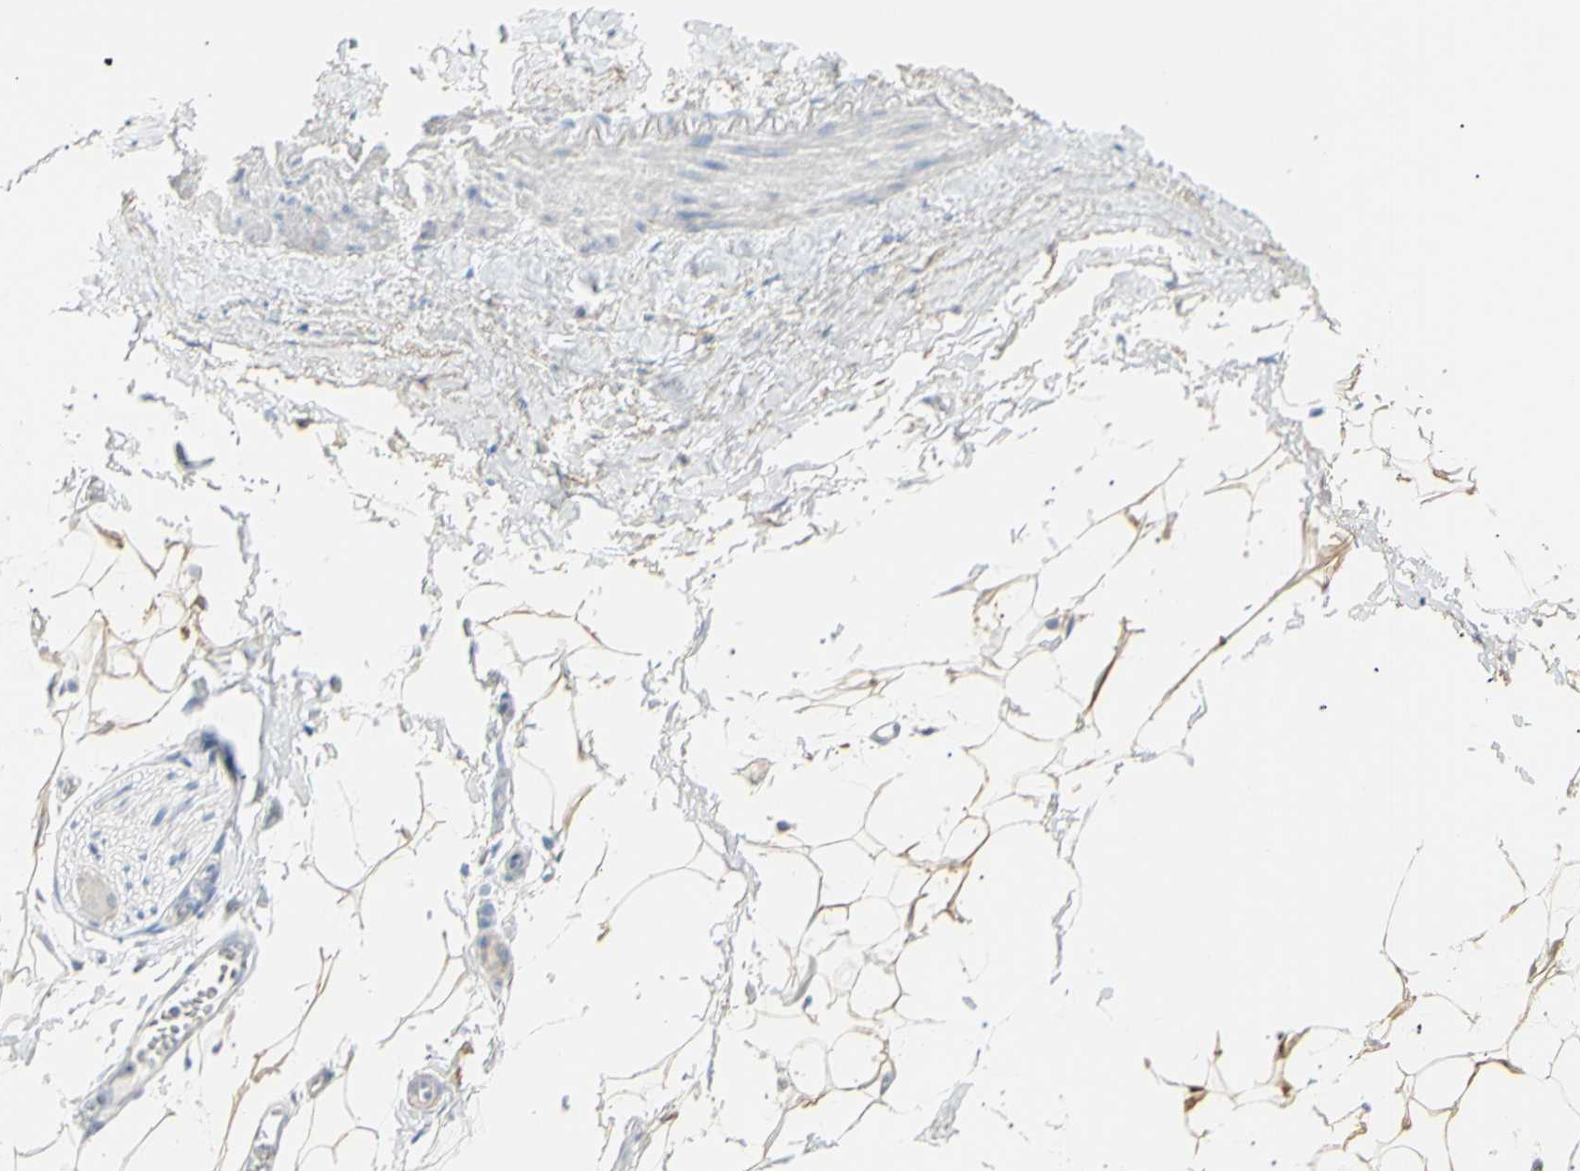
{"staining": {"intensity": "moderate", "quantity": "25%-75%", "location": "cytoplasmic/membranous"}, "tissue": "adipose tissue", "cell_type": "Adipocytes", "image_type": "normal", "snomed": [{"axis": "morphology", "description": "Normal tissue, NOS"}, {"axis": "topography", "description": "Adipose tissue"}, {"axis": "topography", "description": "Peripheral nerve tissue"}], "caption": "Human adipose tissue stained for a protein (brown) shows moderate cytoplasmic/membranous positive expression in approximately 25%-75% of adipocytes.", "gene": "B4GALNT3", "patient": {"sex": "male", "age": 52}}